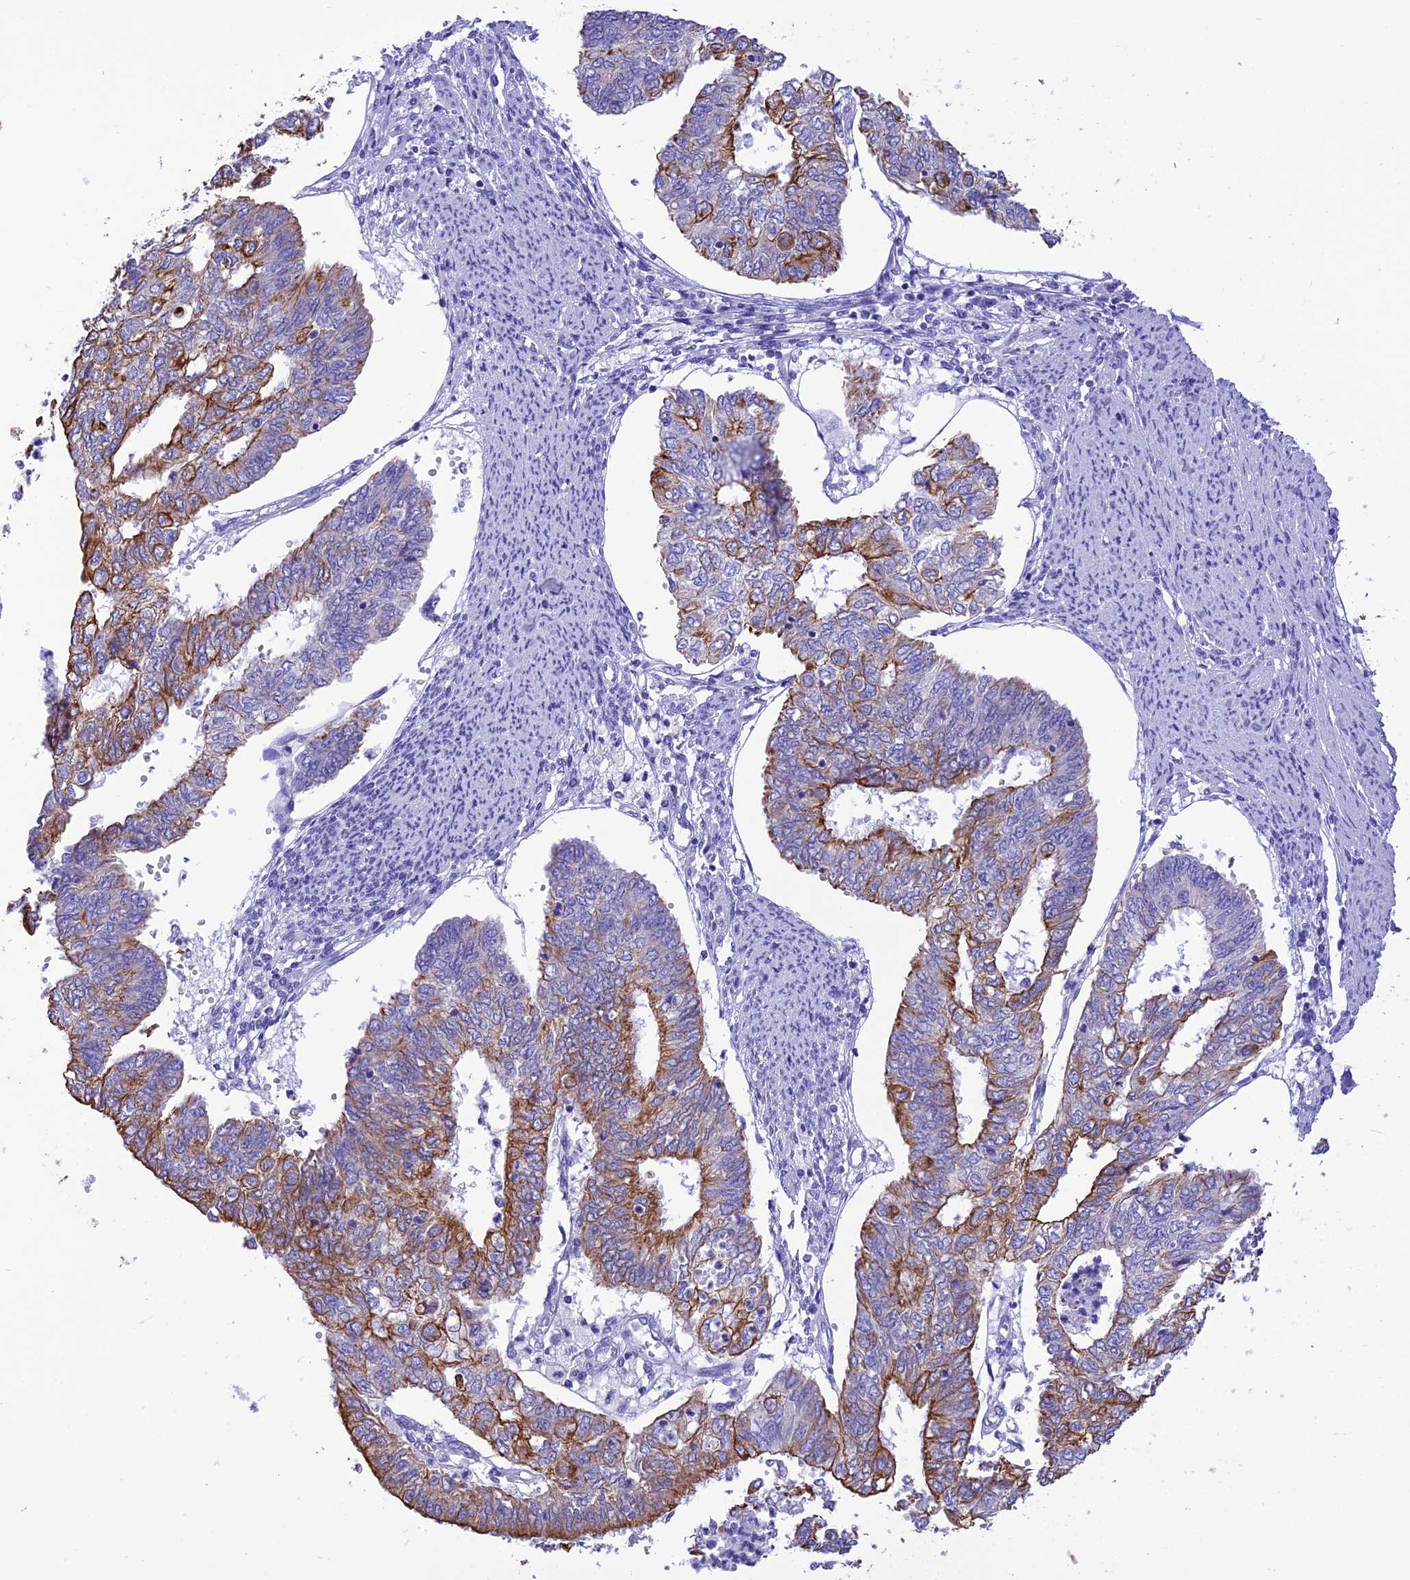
{"staining": {"intensity": "moderate", "quantity": "25%-75%", "location": "cytoplasmic/membranous"}, "tissue": "endometrial cancer", "cell_type": "Tumor cells", "image_type": "cancer", "snomed": [{"axis": "morphology", "description": "Adenocarcinoma, NOS"}, {"axis": "topography", "description": "Endometrium"}], "caption": "Protein analysis of endometrial cancer (adenocarcinoma) tissue exhibits moderate cytoplasmic/membranous staining in approximately 25%-75% of tumor cells.", "gene": "VPS52", "patient": {"sex": "female", "age": 68}}